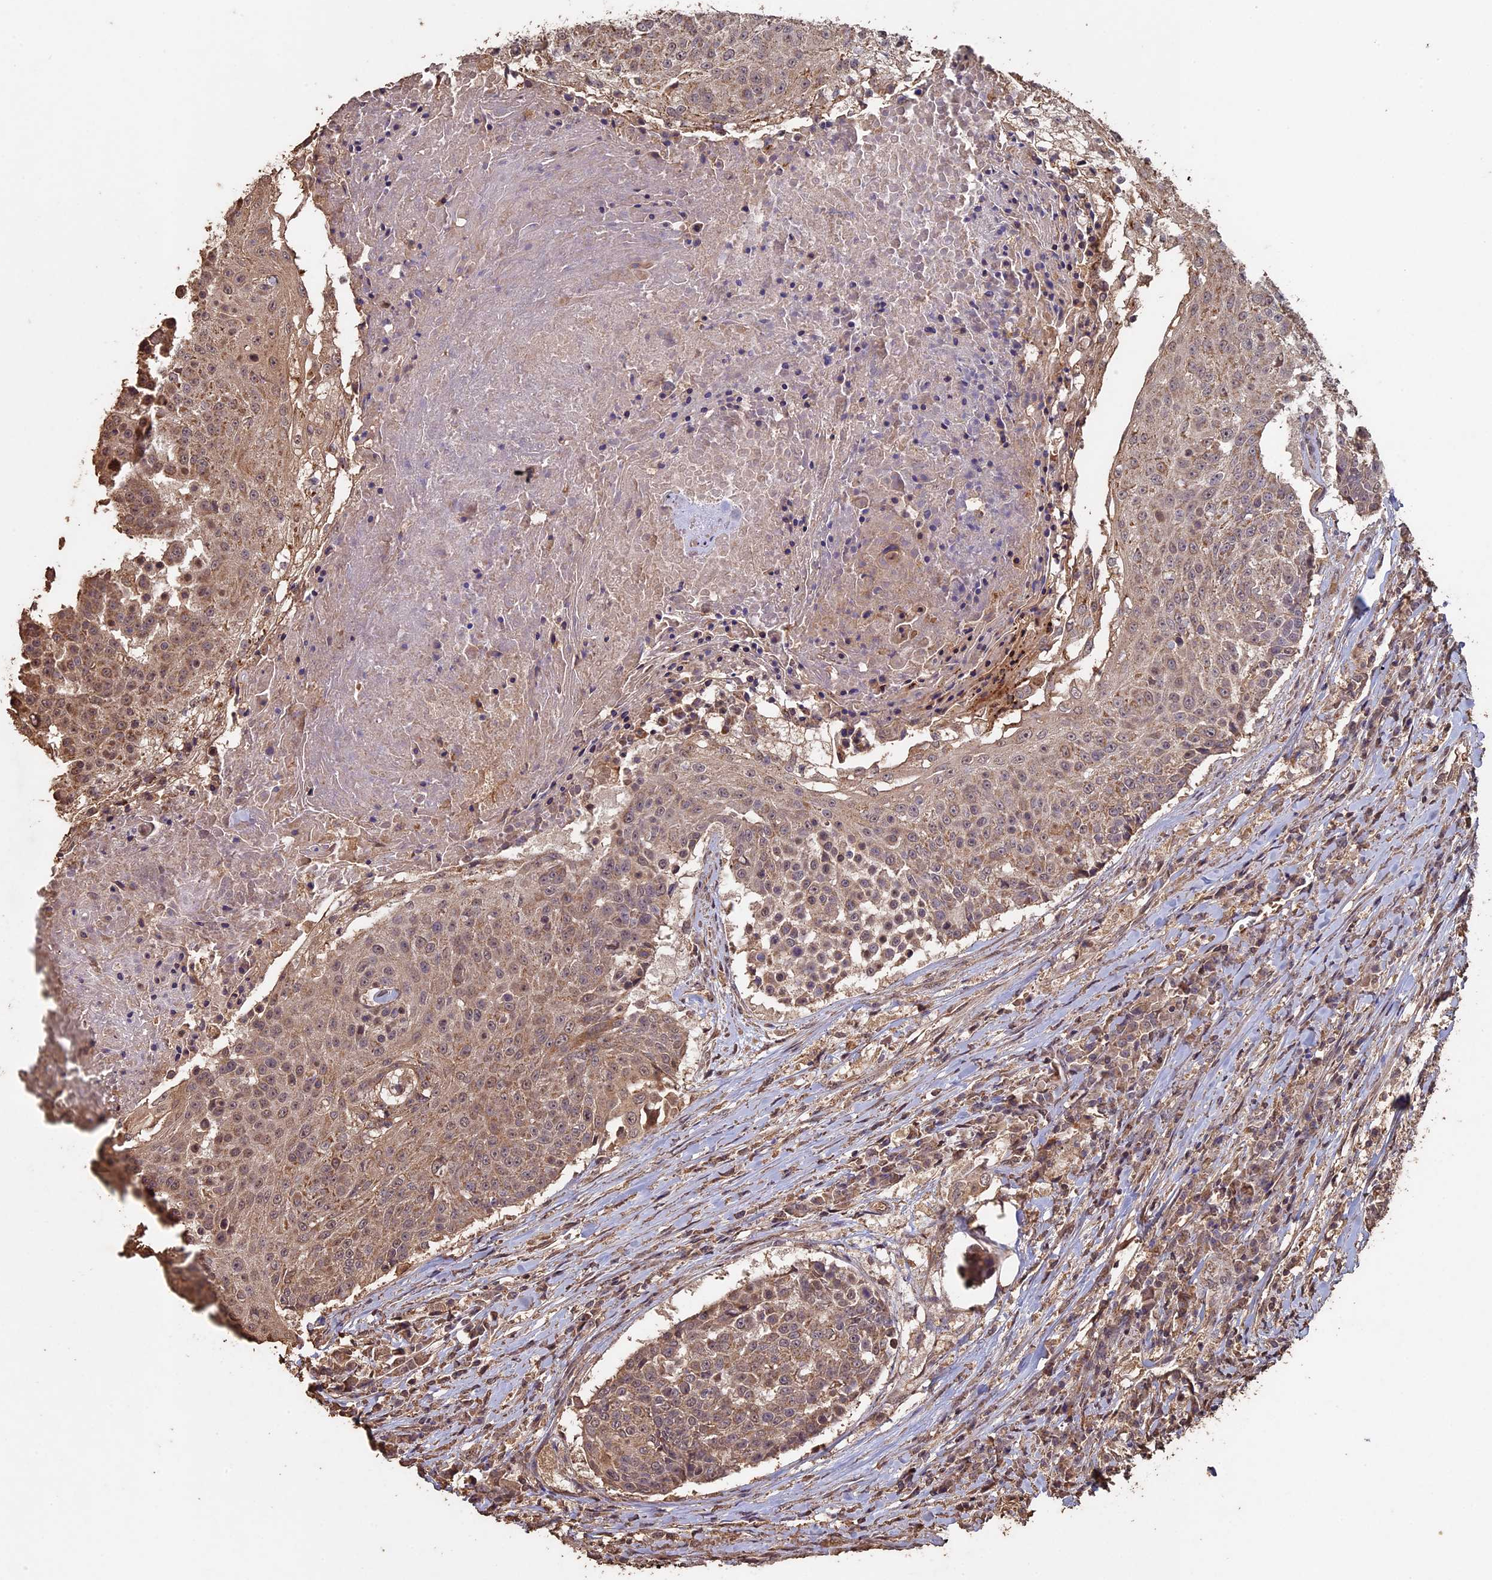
{"staining": {"intensity": "moderate", "quantity": ">75%", "location": "cytoplasmic/membranous"}, "tissue": "urothelial cancer", "cell_type": "Tumor cells", "image_type": "cancer", "snomed": [{"axis": "morphology", "description": "Urothelial carcinoma, High grade"}, {"axis": "topography", "description": "Urinary bladder"}], "caption": "DAB (3,3'-diaminobenzidine) immunohistochemical staining of urothelial cancer displays moderate cytoplasmic/membranous protein staining in approximately >75% of tumor cells. The protein is shown in brown color, while the nuclei are stained blue.", "gene": "HUNK", "patient": {"sex": "female", "age": 63}}